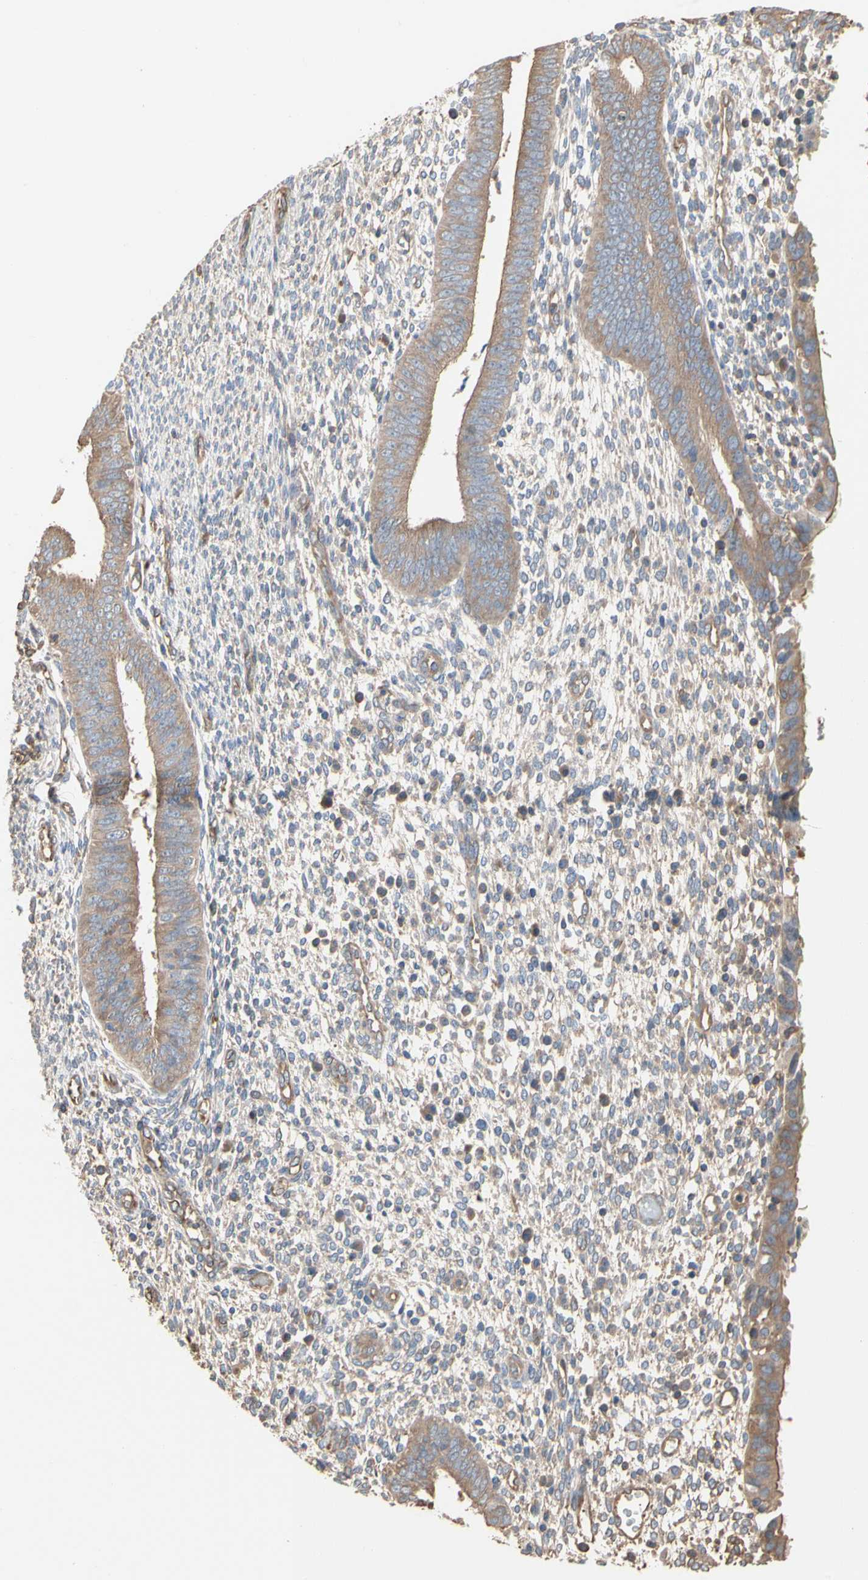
{"staining": {"intensity": "weak", "quantity": "<25%", "location": "cytoplasmic/membranous"}, "tissue": "endometrium", "cell_type": "Cells in endometrial stroma", "image_type": "normal", "snomed": [{"axis": "morphology", "description": "Normal tissue, NOS"}, {"axis": "topography", "description": "Endometrium"}], "caption": "DAB (3,3'-diaminobenzidine) immunohistochemical staining of benign endometrium demonstrates no significant staining in cells in endometrial stroma. (DAB immunohistochemistry (IHC) with hematoxylin counter stain).", "gene": "PDZK1", "patient": {"sex": "female", "age": 35}}